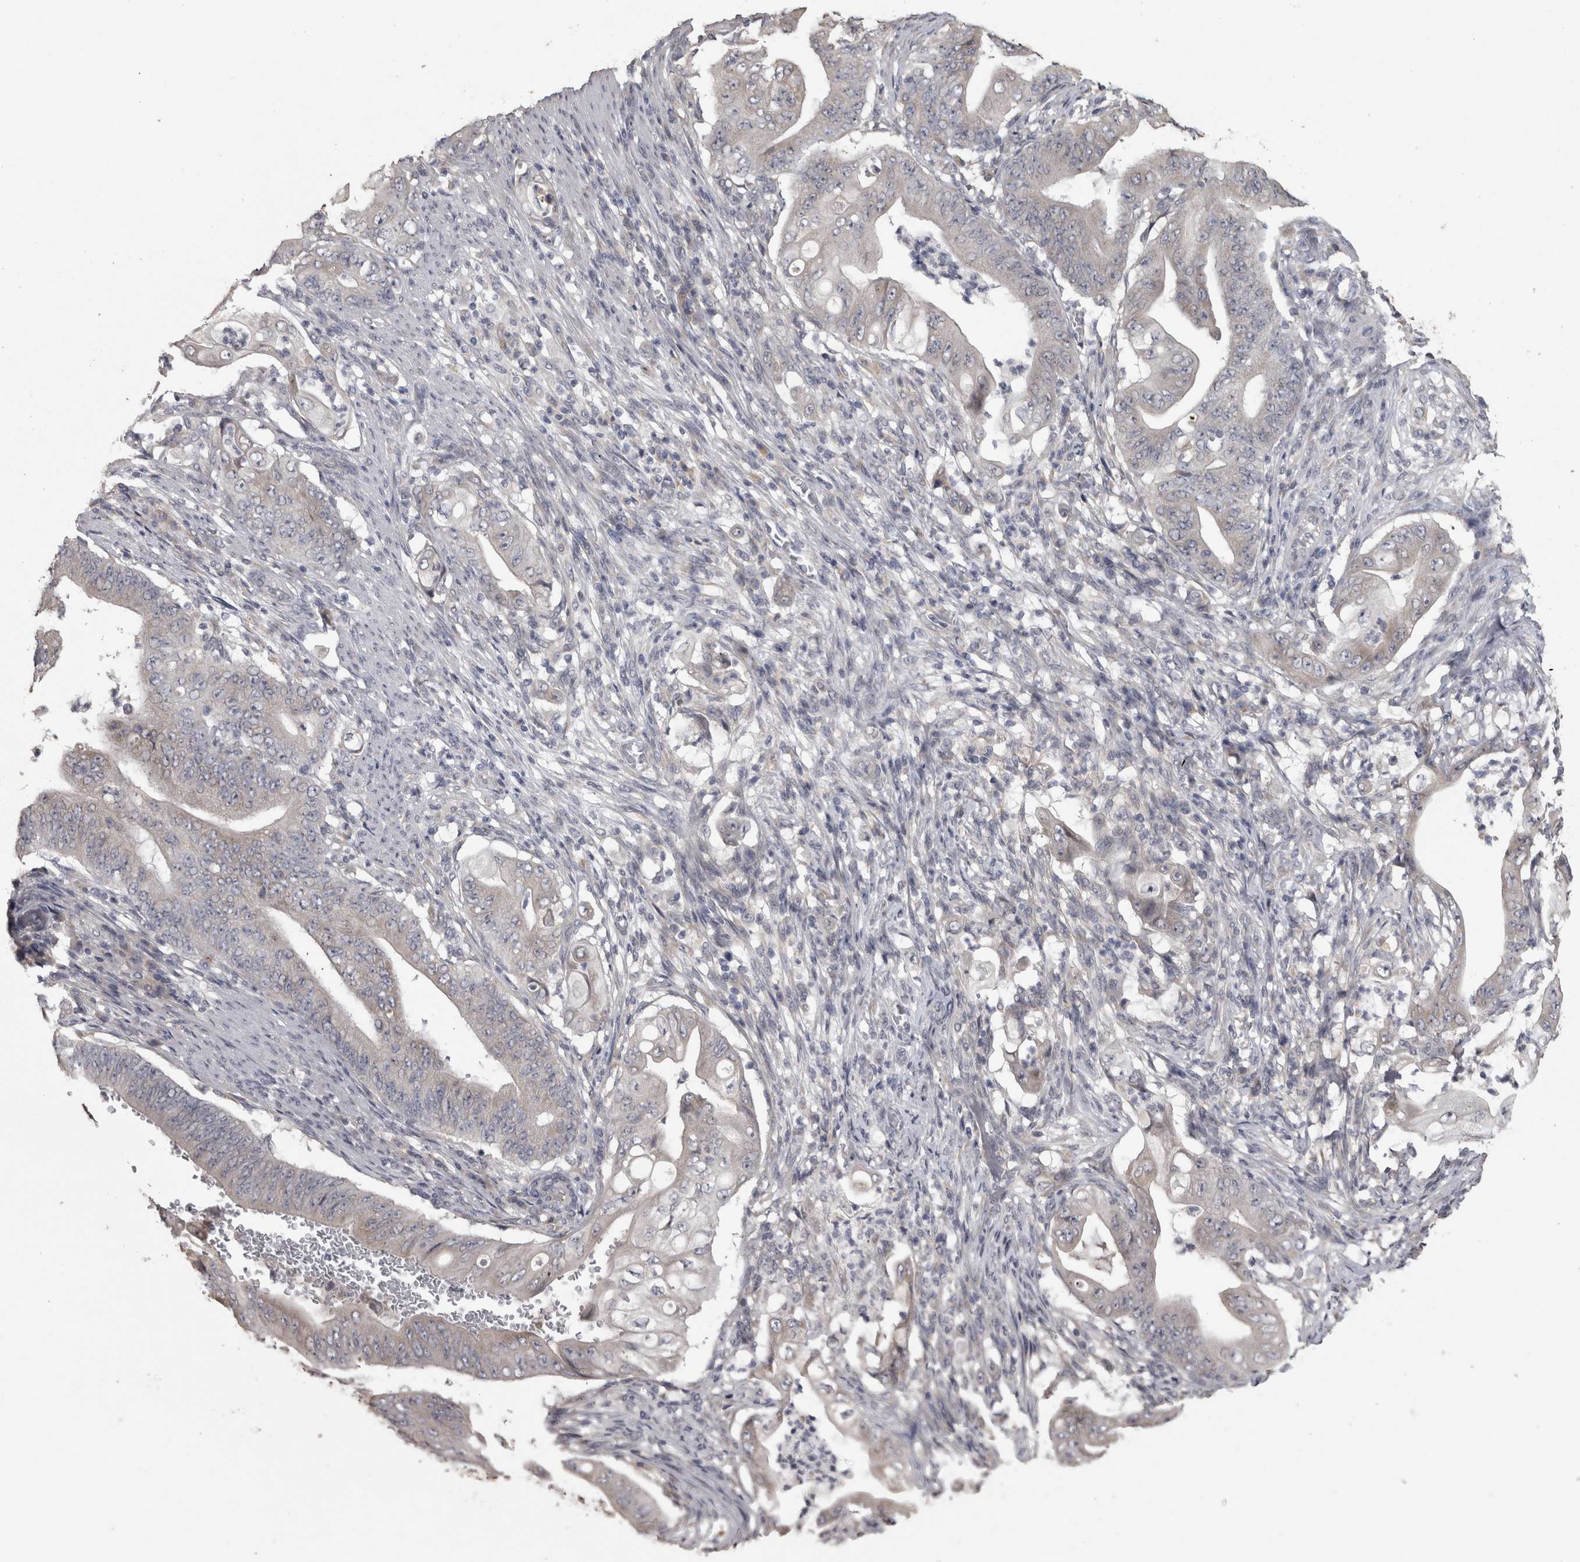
{"staining": {"intensity": "negative", "quantity": "none", "location": "none"}, "tissue": "stomach cancer", "cell_type": "Tumor cells", "image_type": "cancer", "snomed": [{"axis": "morphology", "description": "Adenocarcinoma, NOS"}, {"axis": "topography", "description": "Stomach"}], "caption": "Immunohistochemical staining of stomach cancer demonstrates no significant staining in tumor cells. The staining is performed using DAB (3,3'-diaminobenzidine) brown chromogen with nuclei counter-stained in using hematoxylin.", "gene": "RAB29", "patient": {"sex": "female", "age": 73}}